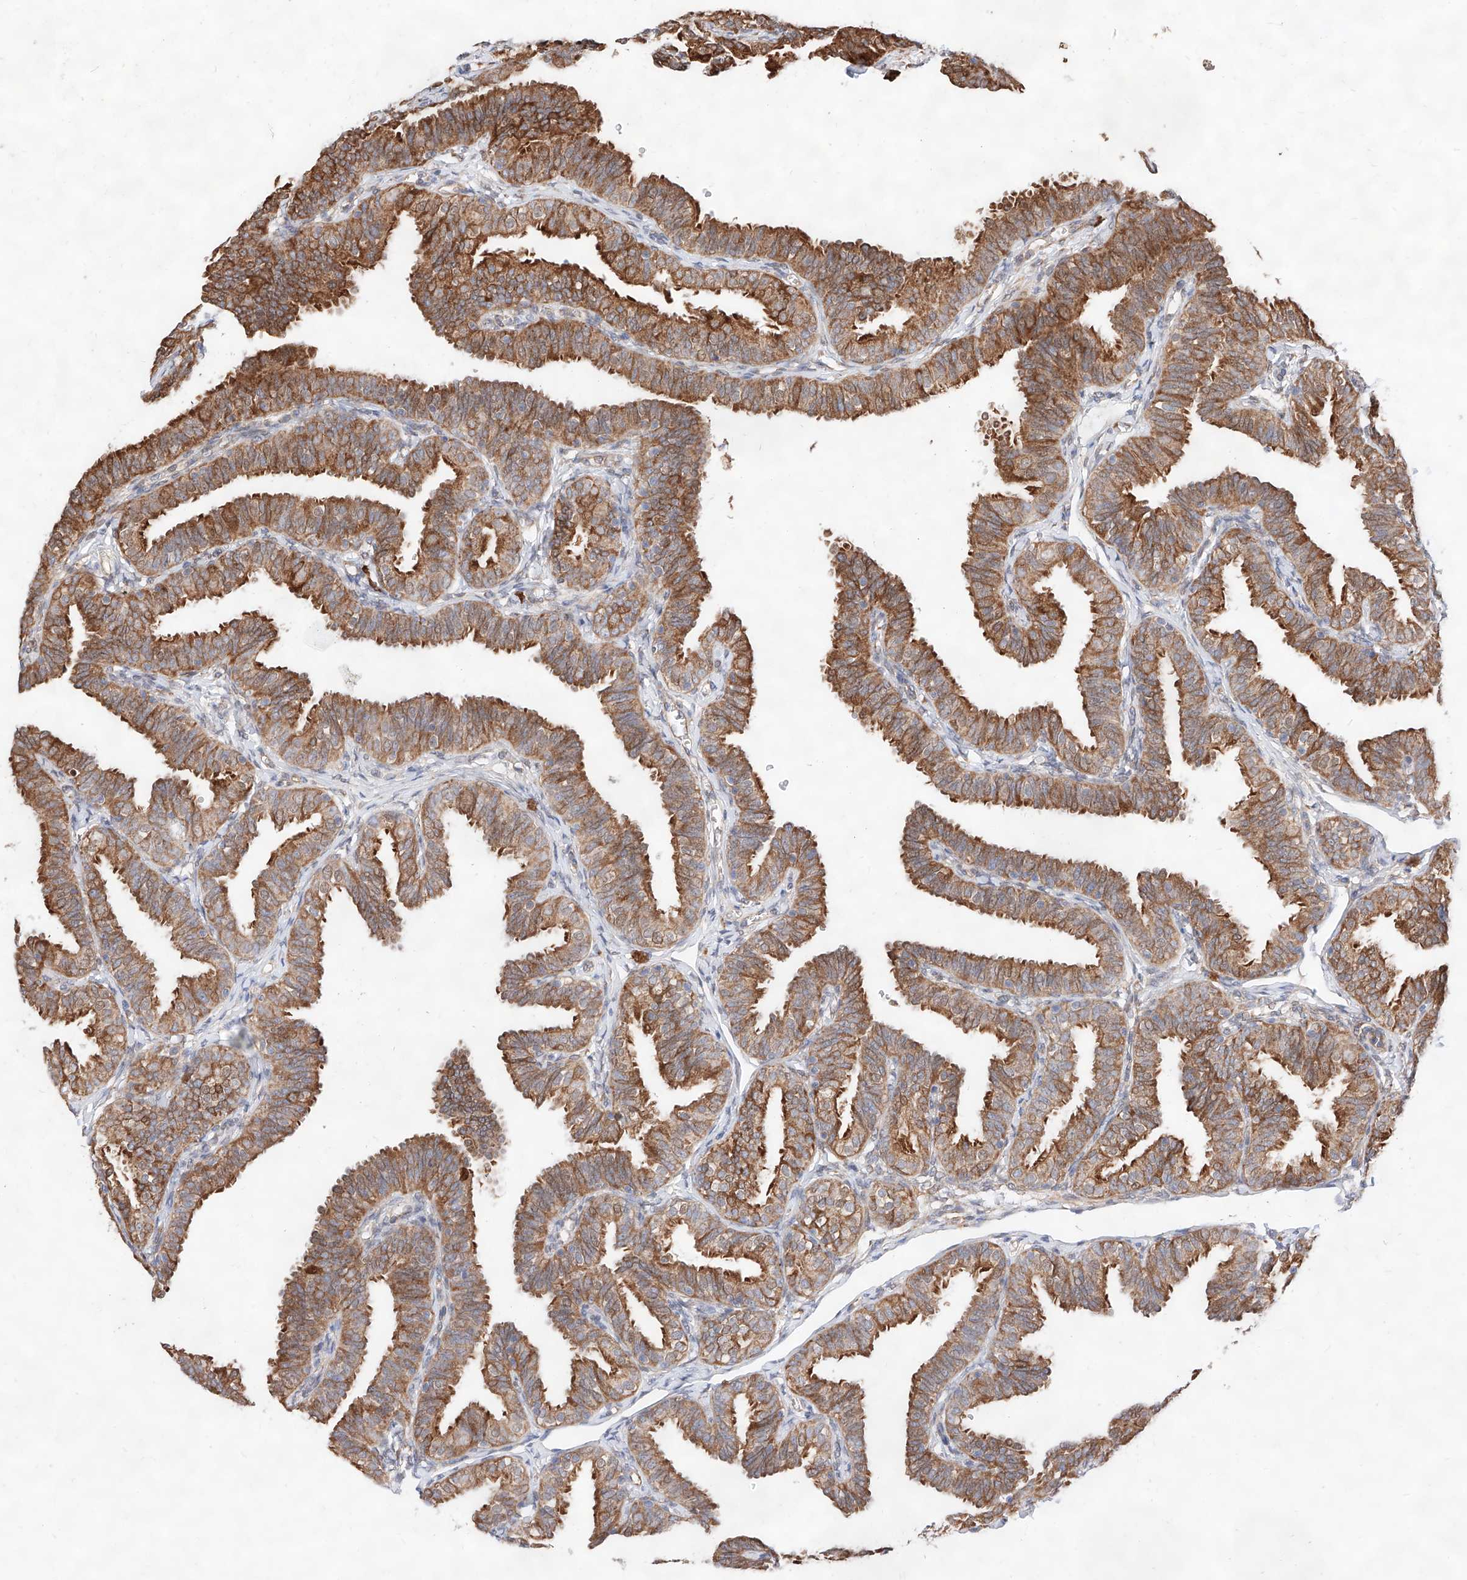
{"staining": {"intensity": "moderate", "quantity": ">75%", "location": "cytoplasmic/membranous"}, "tissue": "fallopian tube", "cell_type": "Glandular cells", "image_type": "normal", "snomed": [{"axis": "morphology", "description": "Normal tissue, NOS"}, {"axis": "topography", "description": "Fallopian tube"}], "caption": "Moderate cytoplasmic/membranous expression for a protein is appreciated in approximately >75% of glandular cells of unremarkable fallopian tube using immunohistochemistry.", "gene": "ATP9B", "patient": {"sex": "female", "age": 35}}